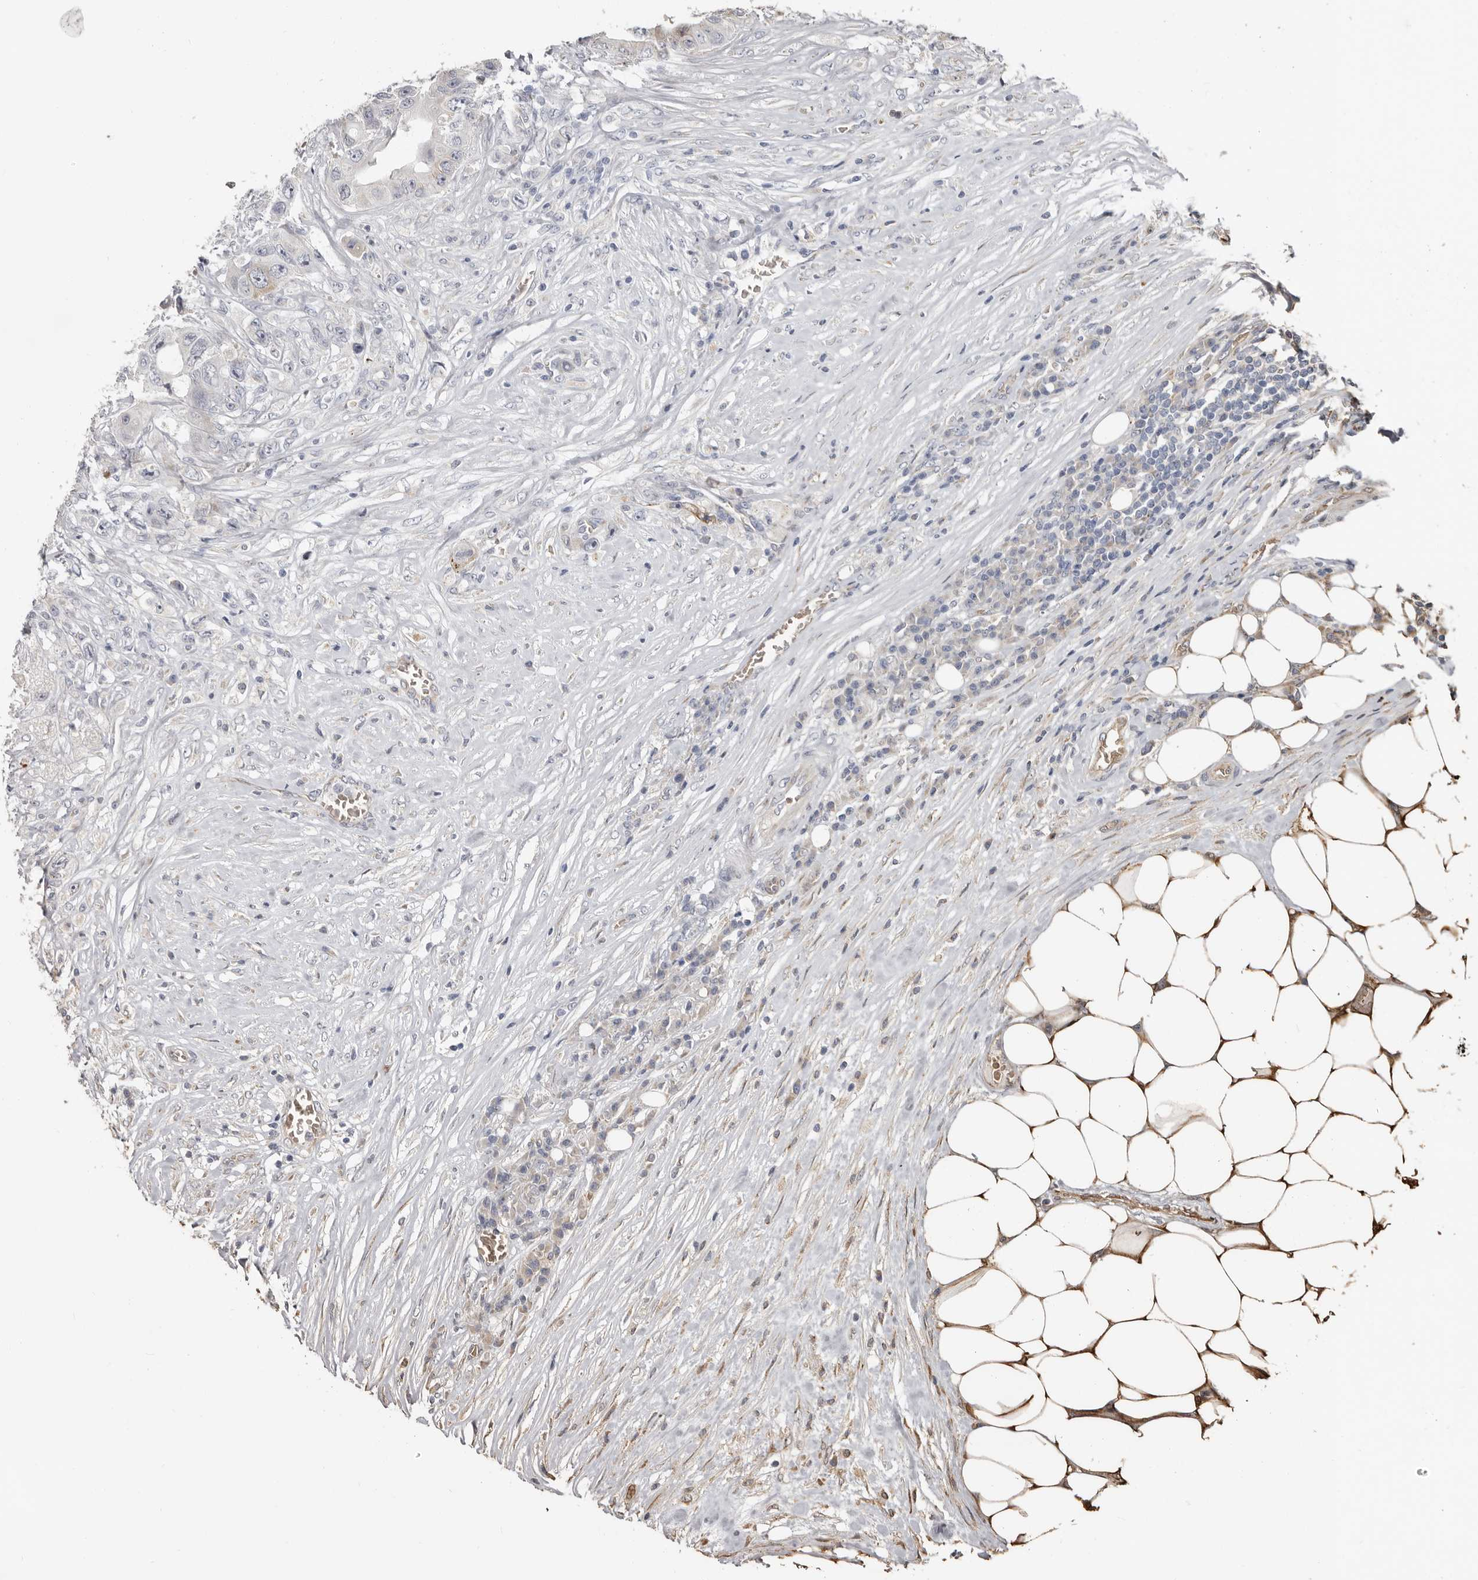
{"staining": {"intensity": "weak", "quantity": "<25%", "location": "cytoplasmic/membranous"}, "tissue": "colorectal cancer", "cell_type": "Tumor cells", "image_type": "cancer", "snomed": [{"axis": "morphology", "description": "Adenocarcinoma, NOS"}, {"axis": "topography", "description": "Colon"}], "caption": "A photomicrograph of colorectal cancer stained for a protein reveals no brown staining in tumor cells. (Brightfield microscopy of DAB (3,3'-diaminobenzidine) immunohistochemistry at high magnification).", "gene": "ENTREP1", "patient": {"sex": "female", "age": 46}}